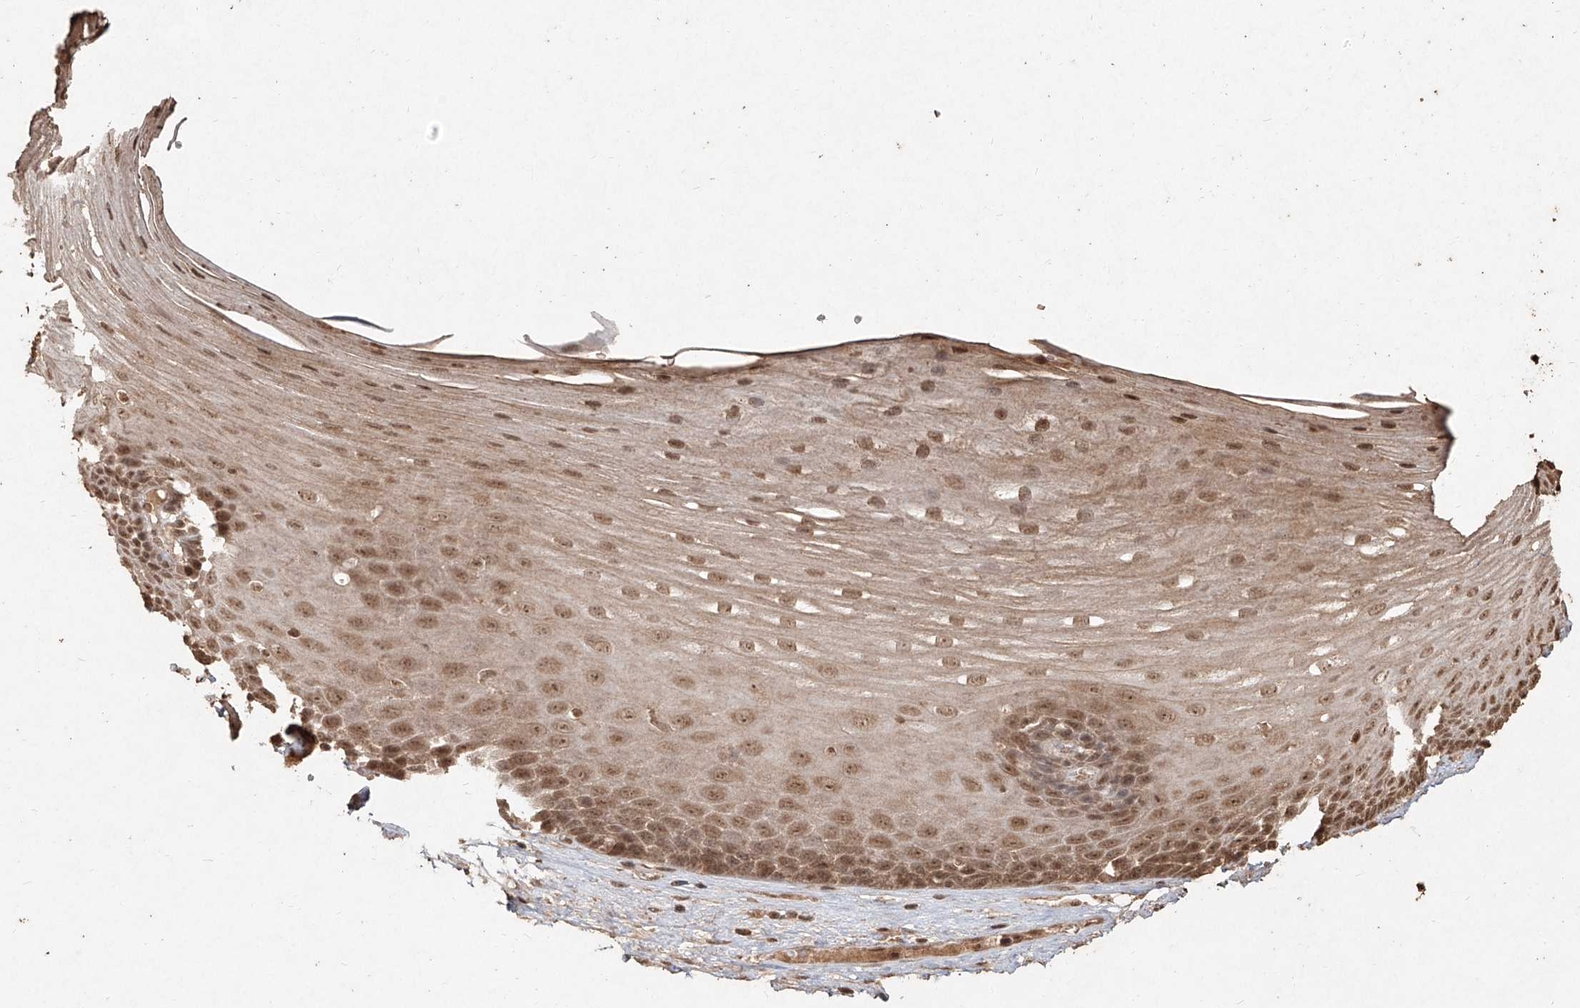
{"staining": {"intensity": "moderate", "quantity": ">75%", "location": "cytoplasmic/membranous,nuclear"}, "tissue": "esophagus", "cell_type": "Squamous epithelial cells", "image_type": "normal", "snomed": [{"axis": "morphology", "description": "Normal tissue, NOS"}, {"axis": "topography", "description": "Esophagus"}], "caption": "Unremarkable esophagus demonstrates moderate cytoplasmic/membranous,nuclear expression in about >75% of squamous epithelial cells, visualized by immunohistochemistry.", "gene": "UBE2K", "patient": {"sex": "male", "age": 62}}